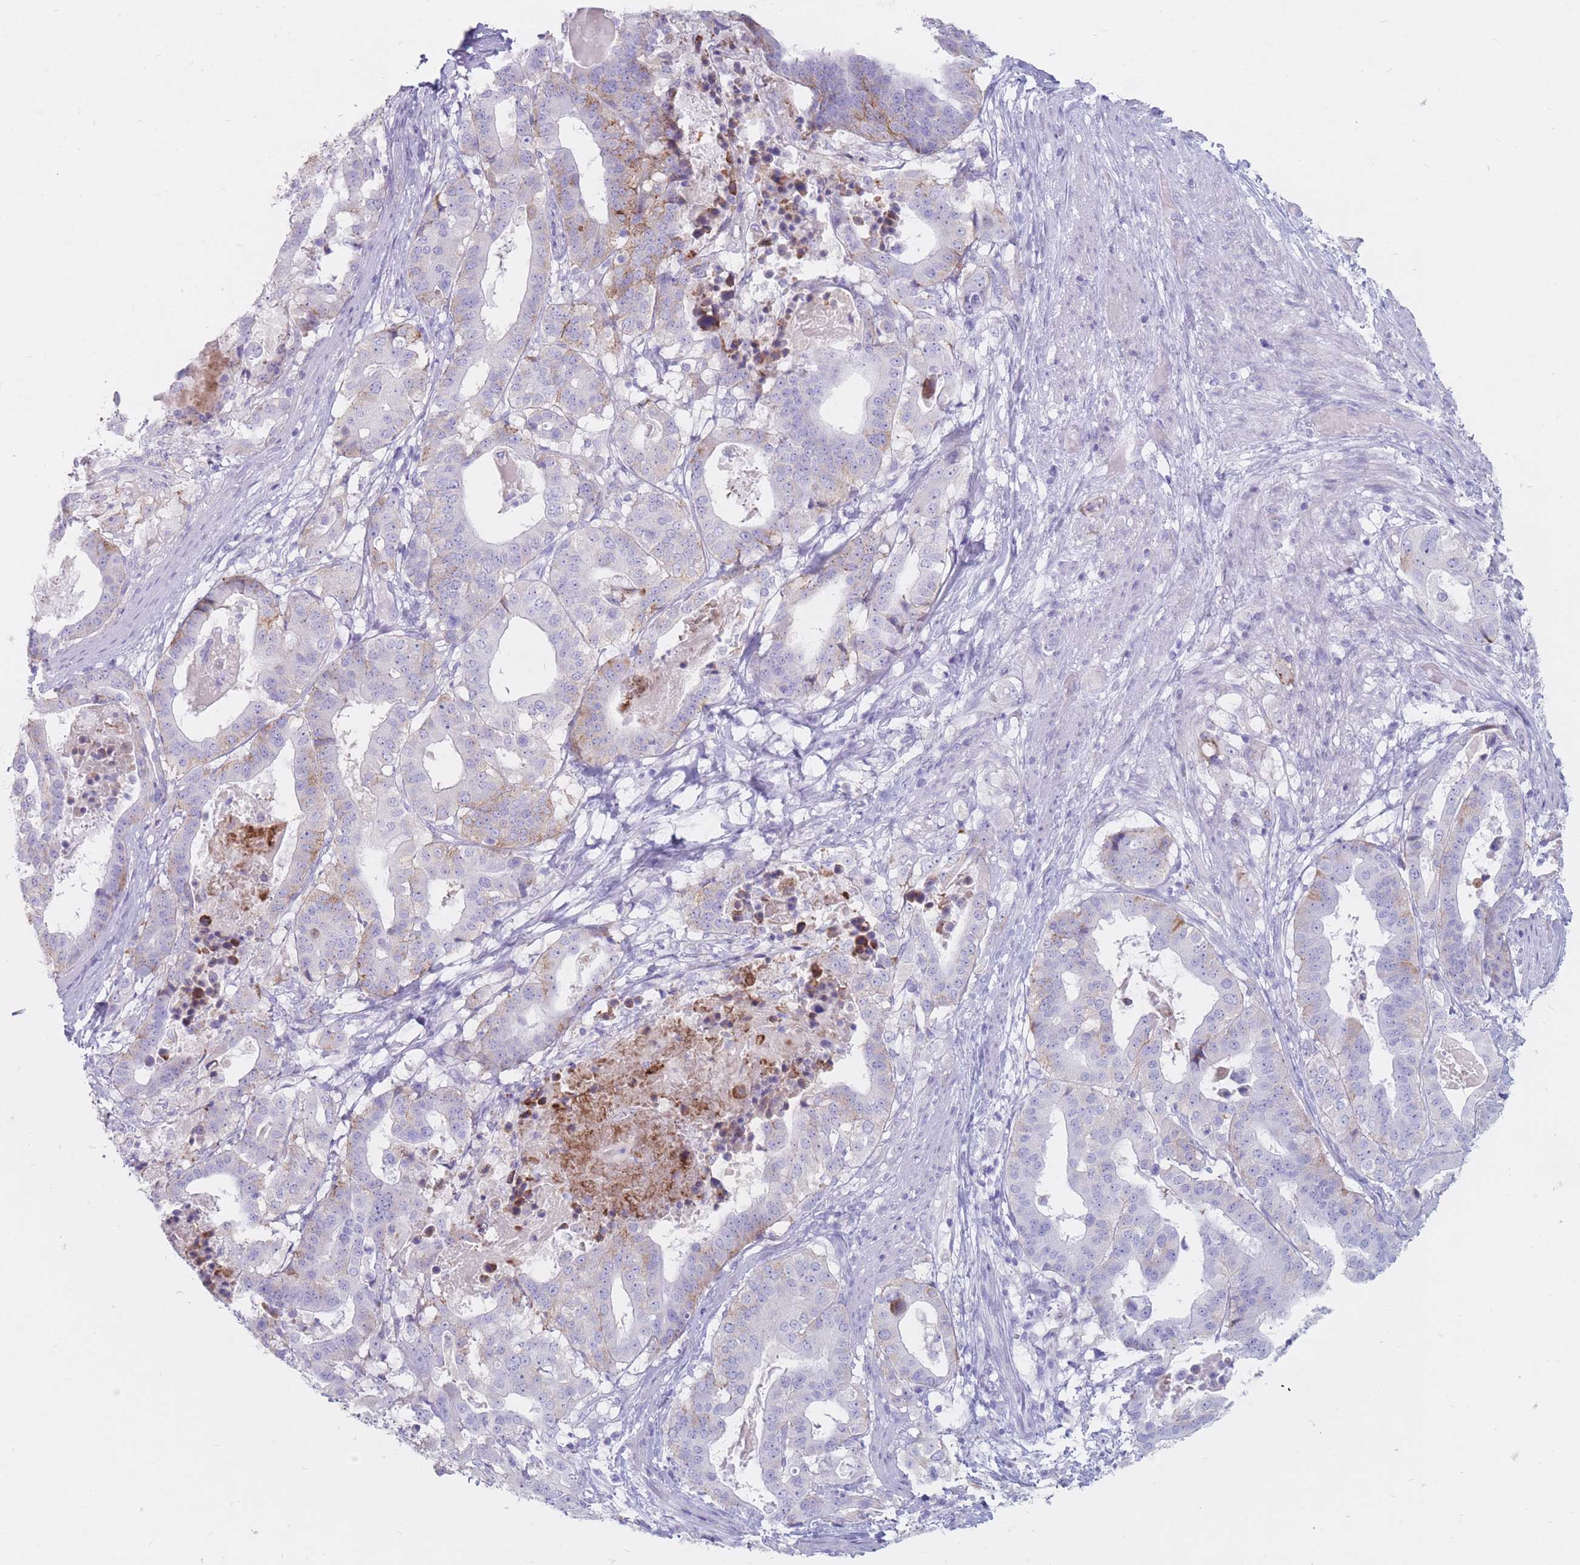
{"staining": {"intensity": "weak", "quantity": "<25%", "location": "cytoplasmic/membranous"}, "tissue": "stomach cancer", "cell_type": "Tumor cells", "image_type": "cancer", "snomed": [{"axis": "morphology", "description": "Adenocarcinoma, NOS"}, {"axis": "topography", "description": "Stomach"}], "caption": "IHC of human adenocarcinoma (stomach) reveals no positivity in tumor cells.", "gene": "ST3GAL5", "patient": {"sex": "male", "age": 48}}